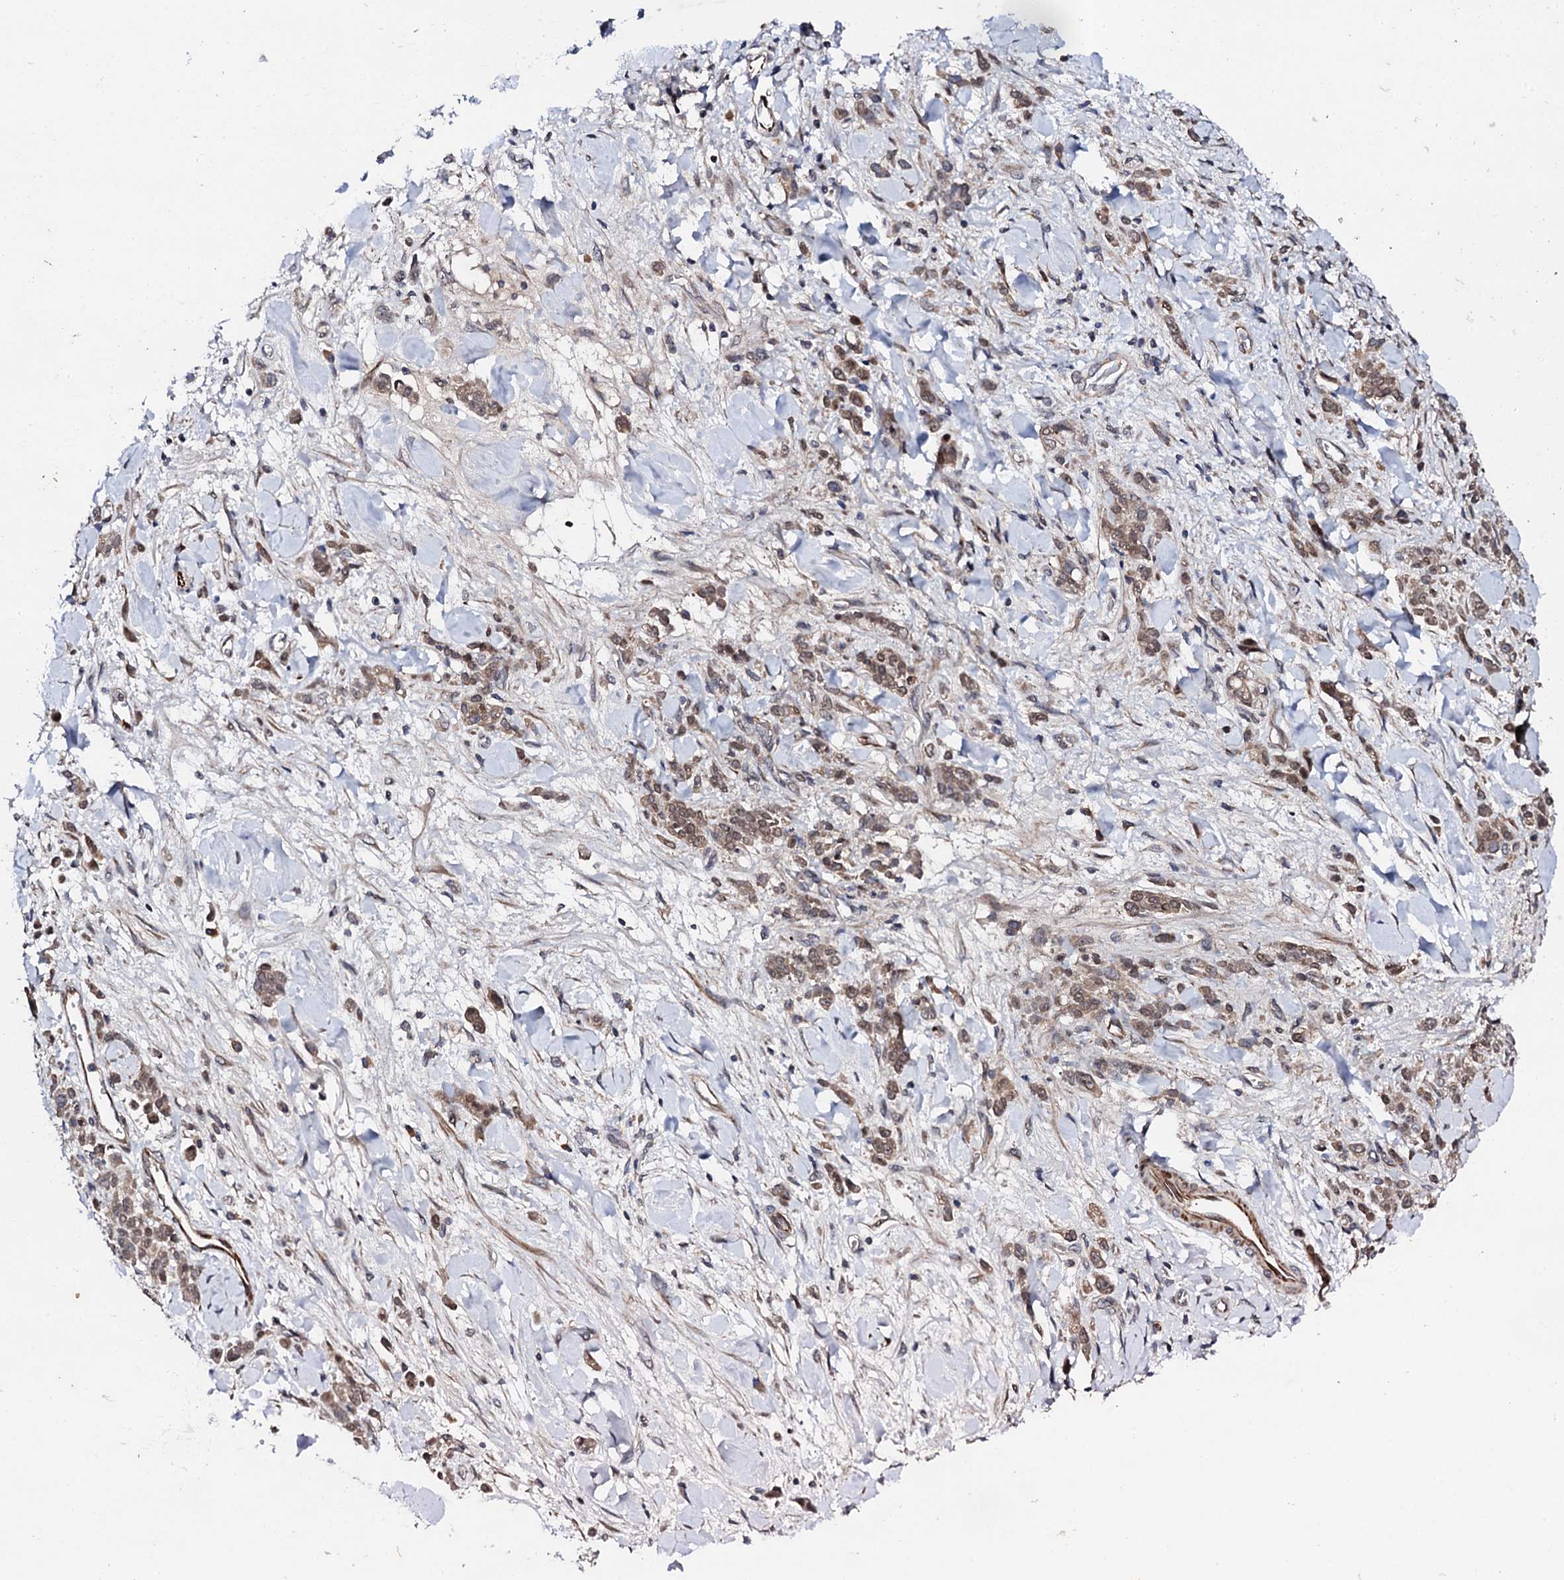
{"staining": {"intensity": "weak", "quantity": ">75%", "location": "cytoplasmic/membranous,nuclear"}, "tissue": "stomach cancer", "cell_type": "Tumor cells", "image_type": "cancer", "snomed": [{"axis": "morphology", "description": "Normal tissue, NOS"}, {"axis": "morphology", "description": "Adenocarcinoma, NOS"}, {"axis": "topography", "description": "Stomach"}], "caption": "Weak cytoplasmic/membranous and nuclear positivity for a protein is seen in about >75% of tumor cells of stomach cancer using immunohistochemistry.", "gene": "FAM111A", "patient": {"sex": "male", "age": 82}}